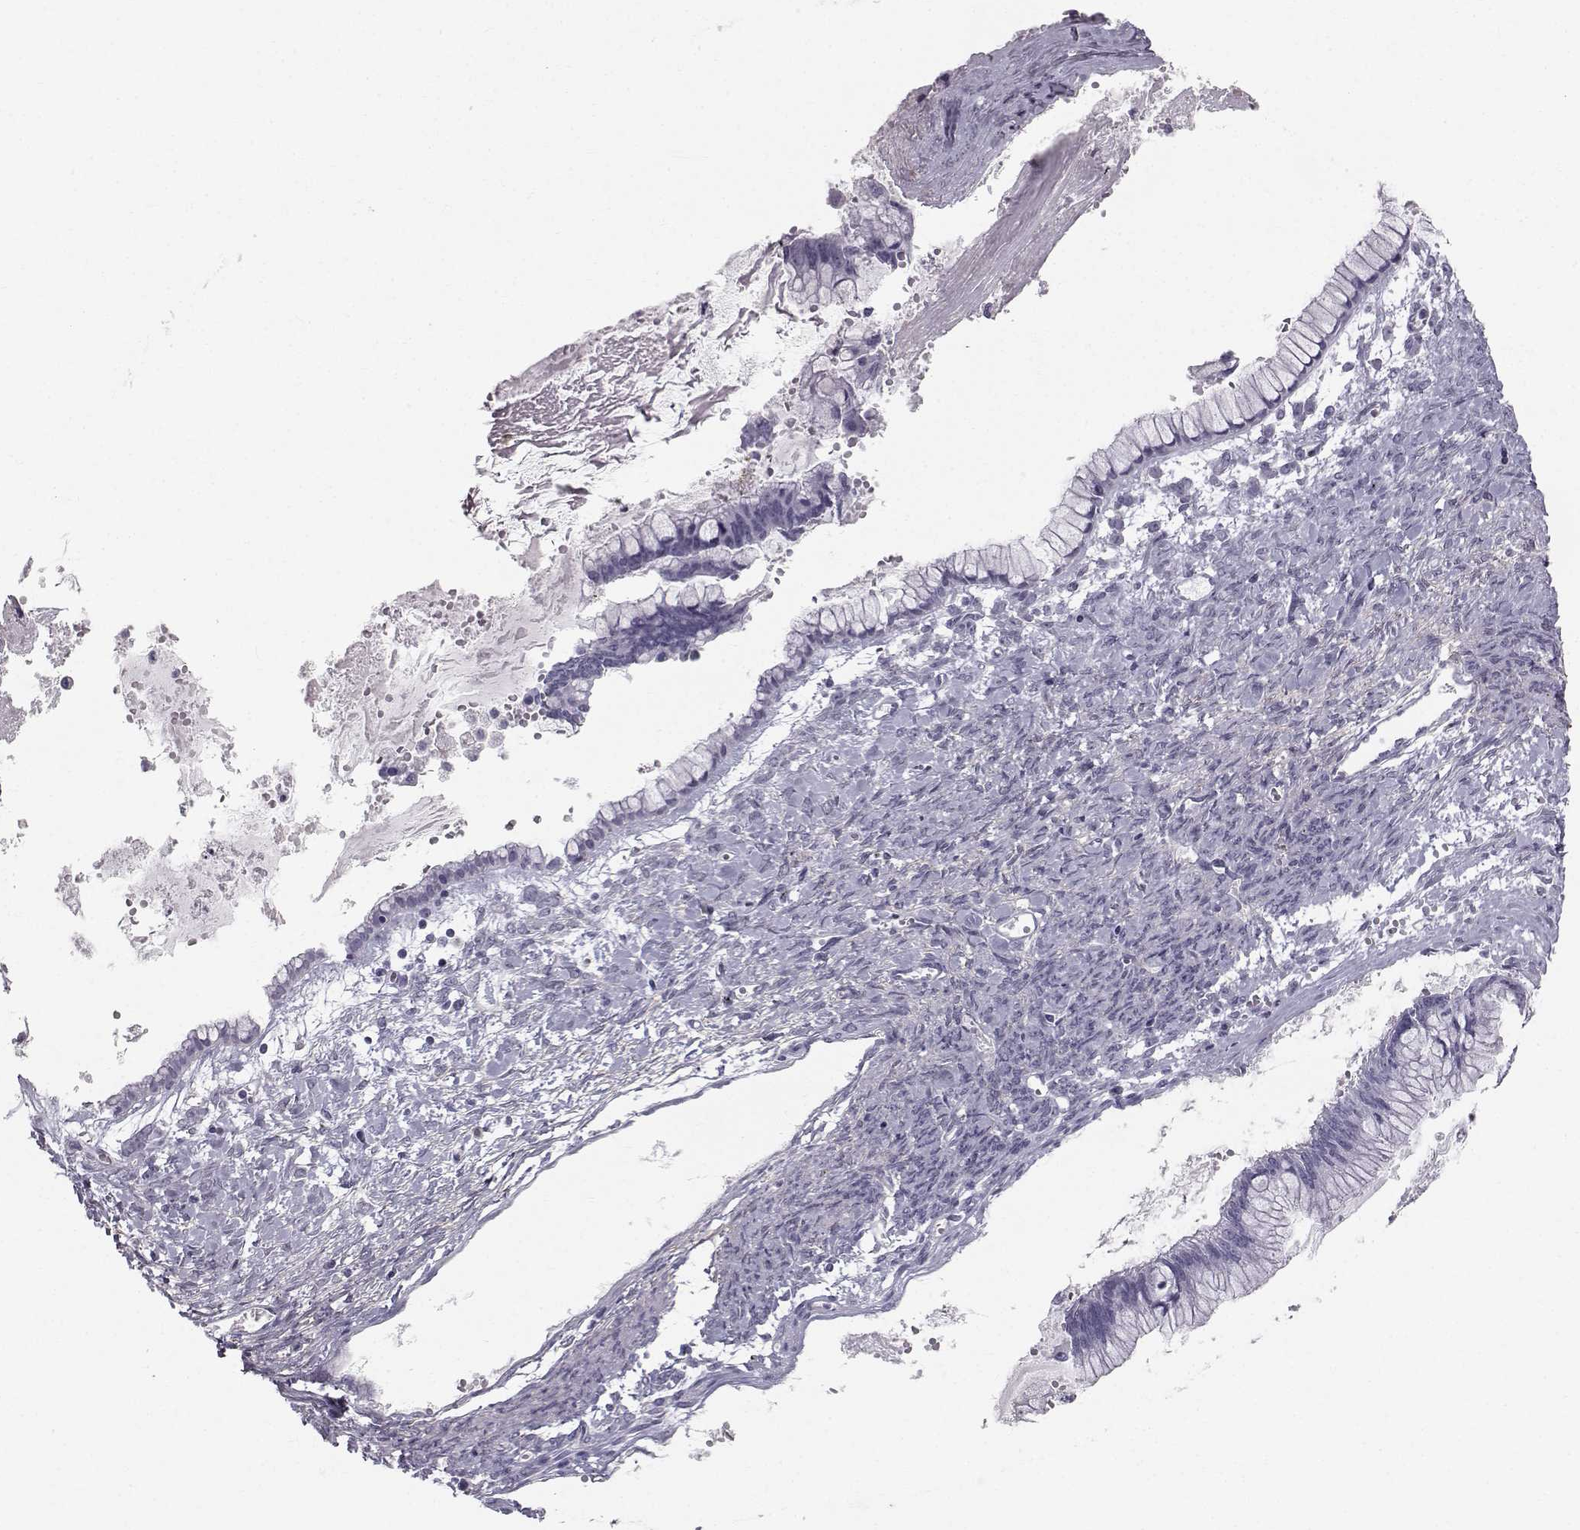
{"staining": {"intensity": "negative", "quantity": "none", "location": "none"}, "tissue": "ovarian cancer", "cell_type": "Tumor cells", "image_type": "cancer", "snomed": [{"axis": "morphology", "description": "Cystadenocarcinoma, mucinous, NOS"}, {"axis": "topography", "description": "Ovary"}], "caption": "A histopathology image of human ovarian cancer (mucinous cystadenocarcinoma) is negative for staining in tumor cells.", "gene": "SPDYE4", "patient": {"sex": "female", "age": 67}}